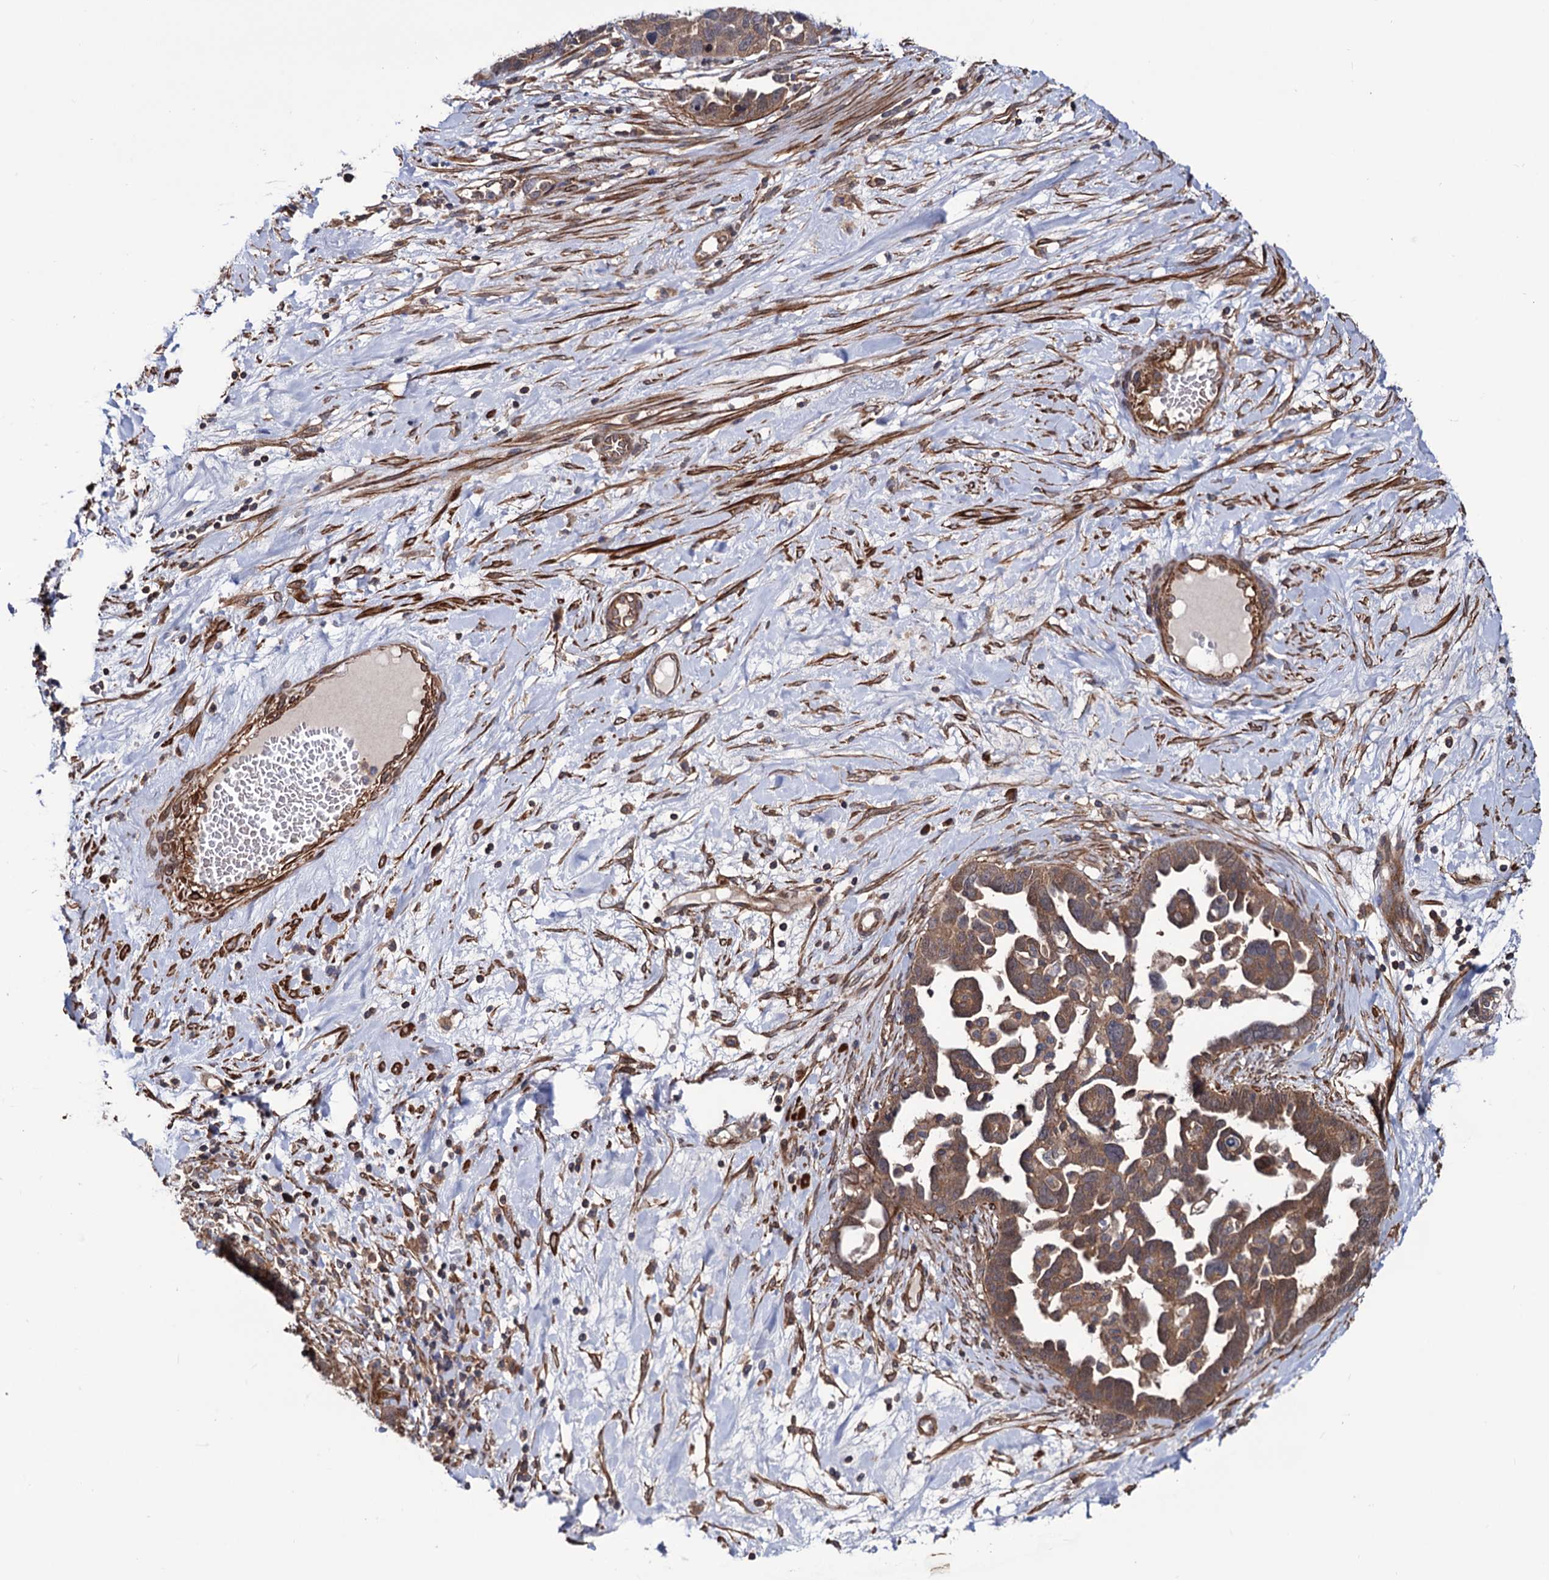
{"staining": {"intensity": "moderate", "quantity": ">75%", "location": "cytoplasmic/membranous"}, "tissue": "ovarian cancer", "cell_type": "Tumor cells", "image_type": "cancer", "snomed": [{"axis": "morphology", "description": "Cystadenocarcinoma, serous, NOS"}, {"axis": "topography", "description": "Ovary"}], "caption": "Immunohistochemistry (IHC) of ovarian cancer (serous cystadenocarcinoma) shows medium levels of moderate cytoplasmic/membranous expression in approximately >75% of tumor cells. The protein of interest is stained brown, and the nuclei are stained in blue (DAB IHC with brightfield microscopy, high magnification).", "gene": "FERMT2", "patient": {"sex": "female", "age": 54}}